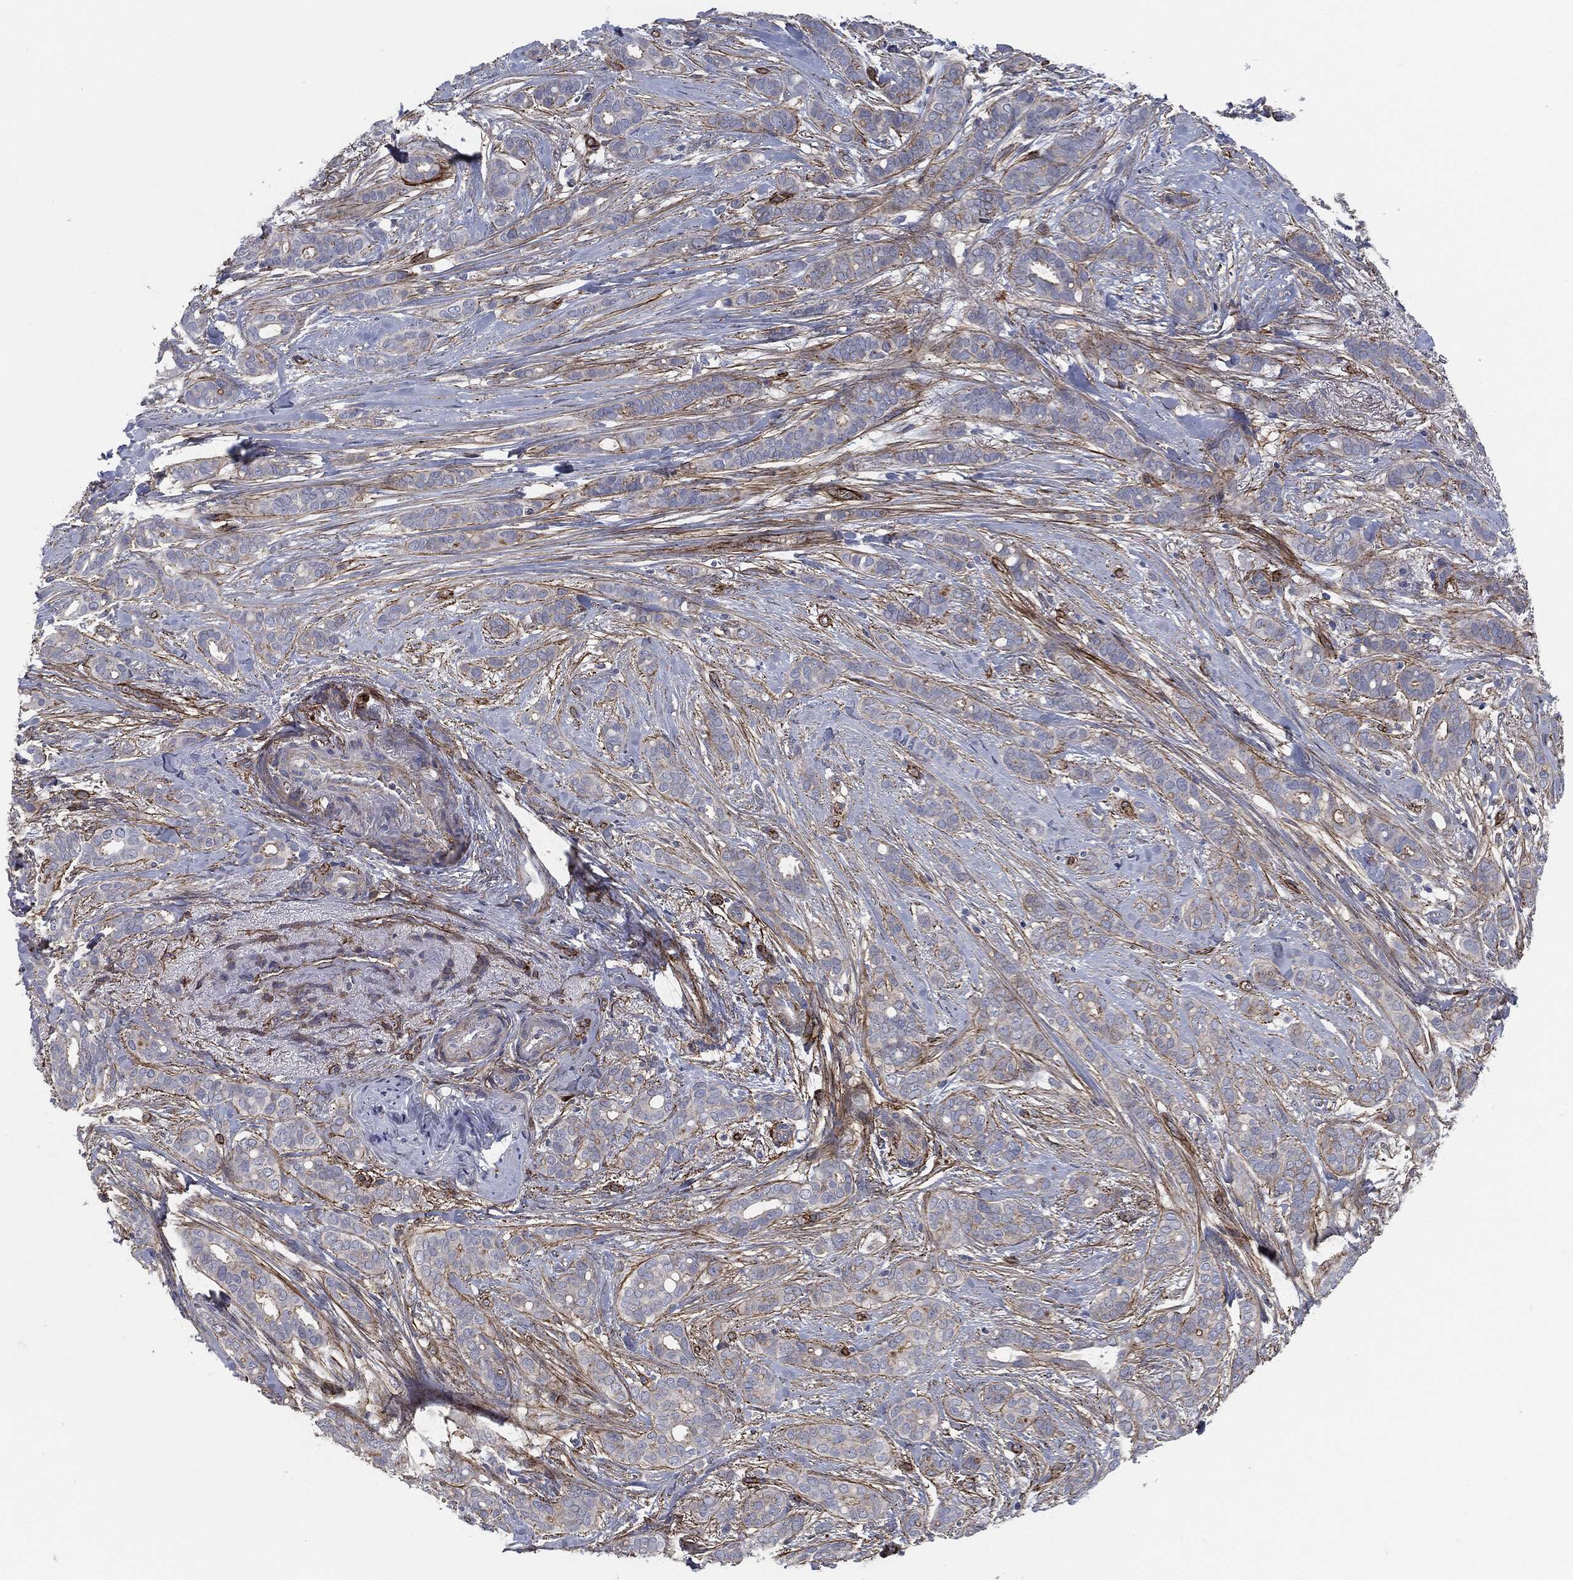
{"staining": {"intensity": "negative", "quantity": "none", "location": "none"}, "tissue": "breast cancer", "cell_type": "Tumor cells", "image_type": "cancer", "snomed": [{"axis": "morphology", "description": "Duct carcinoma"}, {"axis": "topography", "description": "Breast"}], "caption": "Human breast intraductal carcinoma stained for a protein using IHC demonstrates no expression in tumor cells.", "gene": "SVIL", "patient": {"sex": "female", "age": 51}}